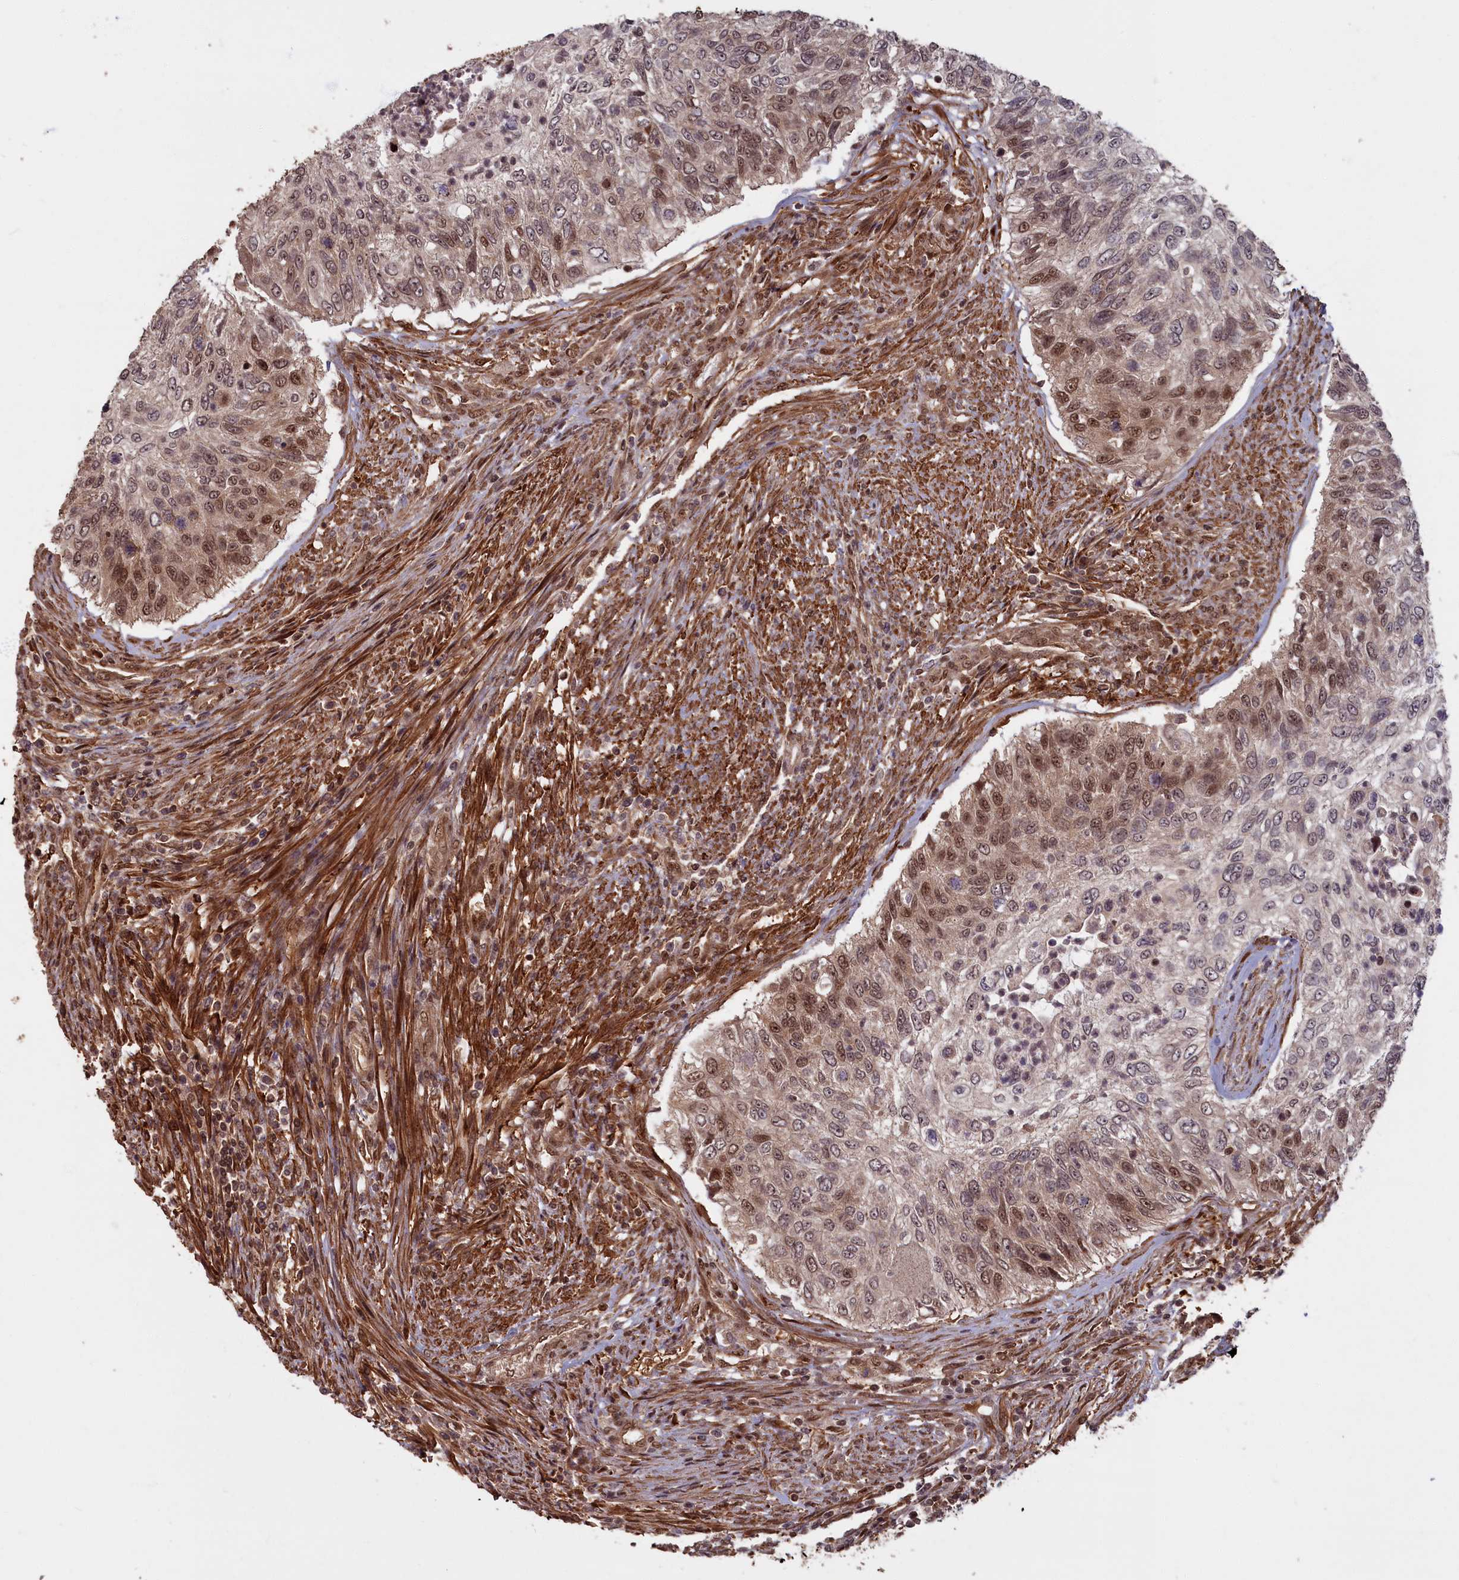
{"staining": {"intensity": "moderate", "quantity": "25%-75%", "location": "nuclear"}, "tissue": "urothelial cancer", "cell_type": "Tumor cells", "image_type": "cancer", "snomed": [{"axis": "morphology", "description": "Urothelial carcinoma, High grade"}, {"axis": "topography", "description": "Urinary bladder"}], "caption": "Urothelial carcinoma (high-grade) was stained to show a protein in brown. There is medium levels of moderate nuclear staining in approximately 25%-75% of tumor cells.", "gene": "HIF3A", "patient": {"sex": "female", "age": 60}}